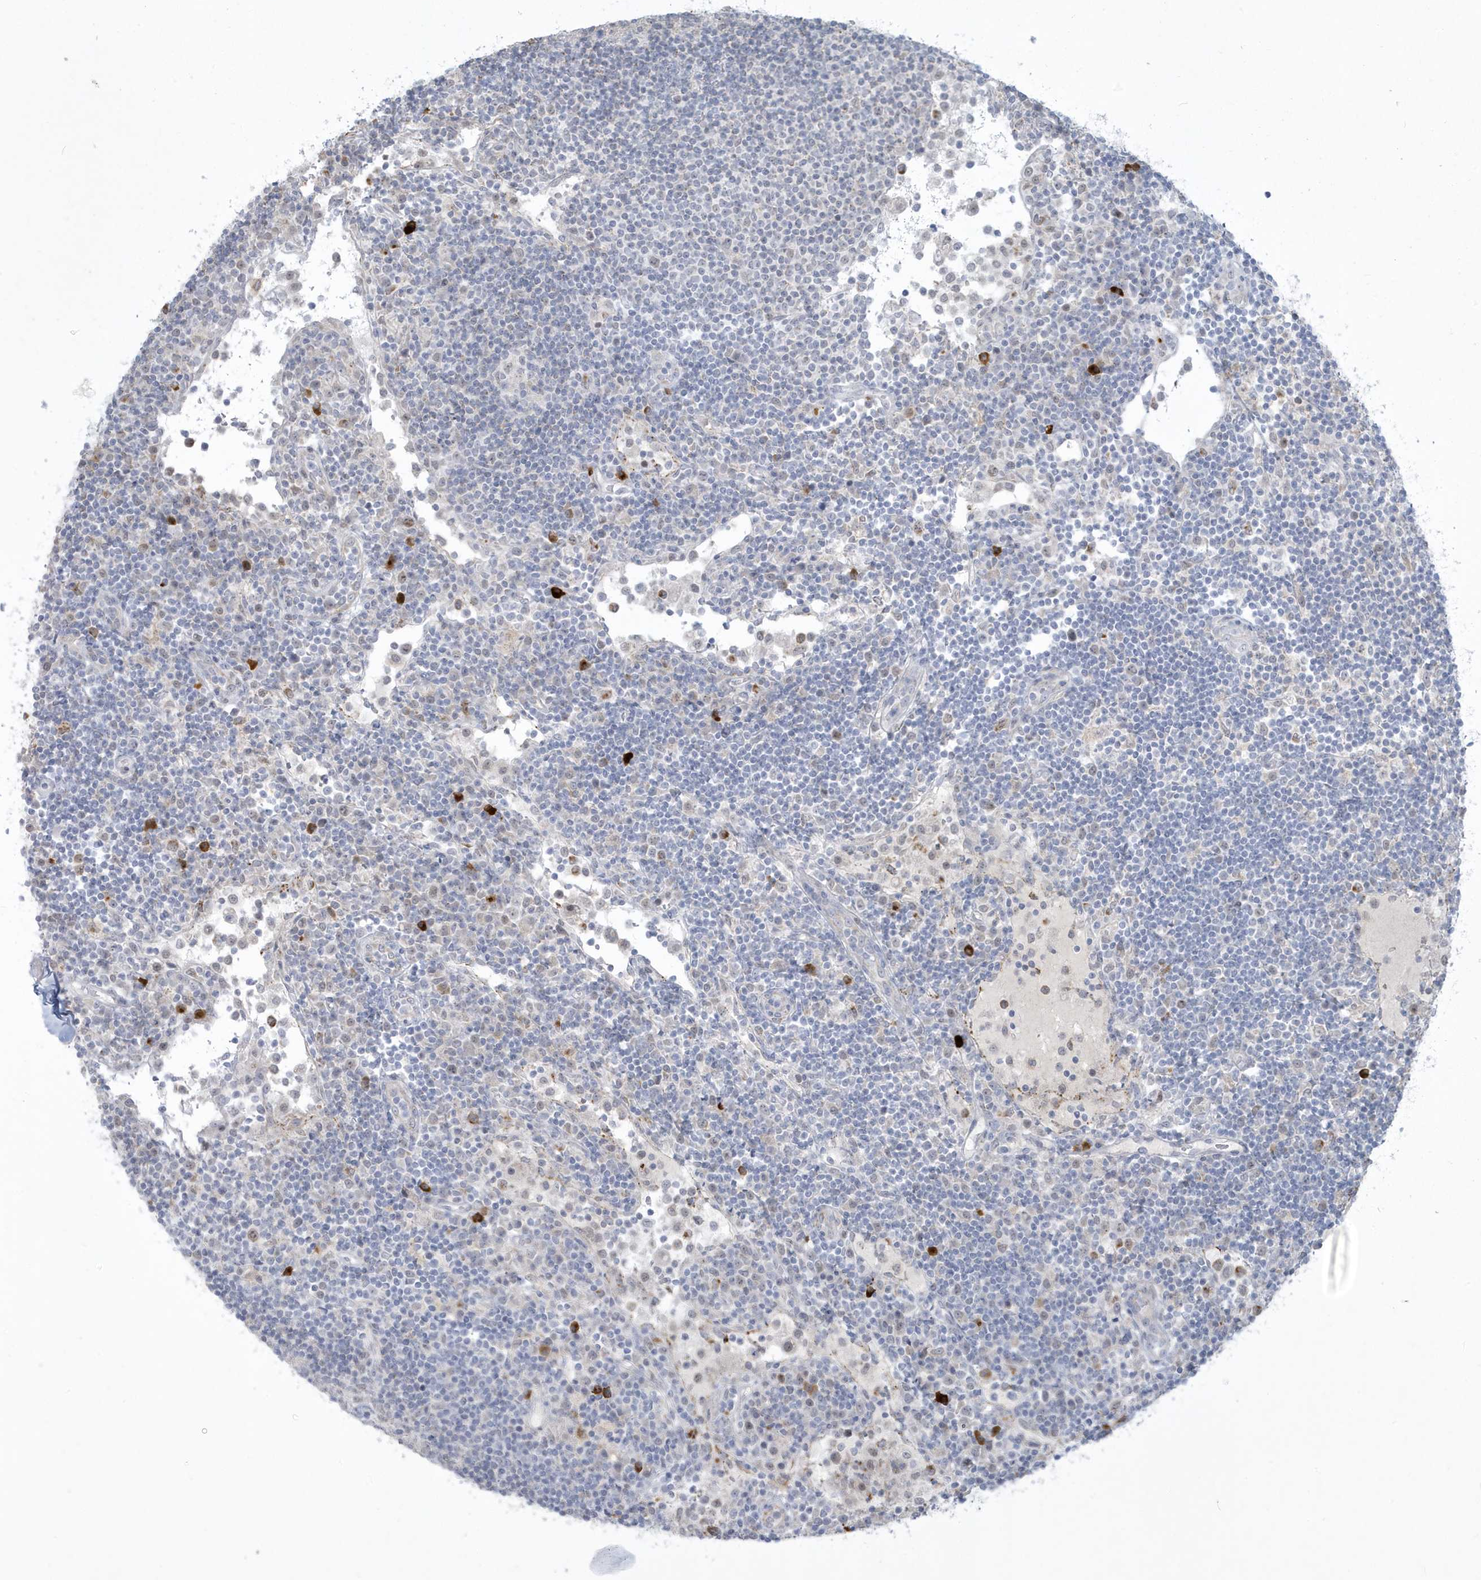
{"staining": {"intensity": "strong", "quantity": "<25%", "location": "cytoplasmic/membranous"}, "tissue": "lymph node", "cell_type": "Non-germinal center cells", "image_type": "normal", "snomed": [{"axis": "morphology", "description": "Normal tissue, NOS"}, {"axis": "topography", "description": "Lymph node"}], "caption": "Protein analysis of normal lymph node exhibits strong cytoplasmic/membranous positivity in about <25% of non-germinal center cells. Using DAB (3,3'-diaminobenzidine) (brown) and hematoxylin (blue) stains, captured at high magnification using brightfield microscopy.", "gene": "HERC6", "patient": {"sex": "female", "age": 53}}